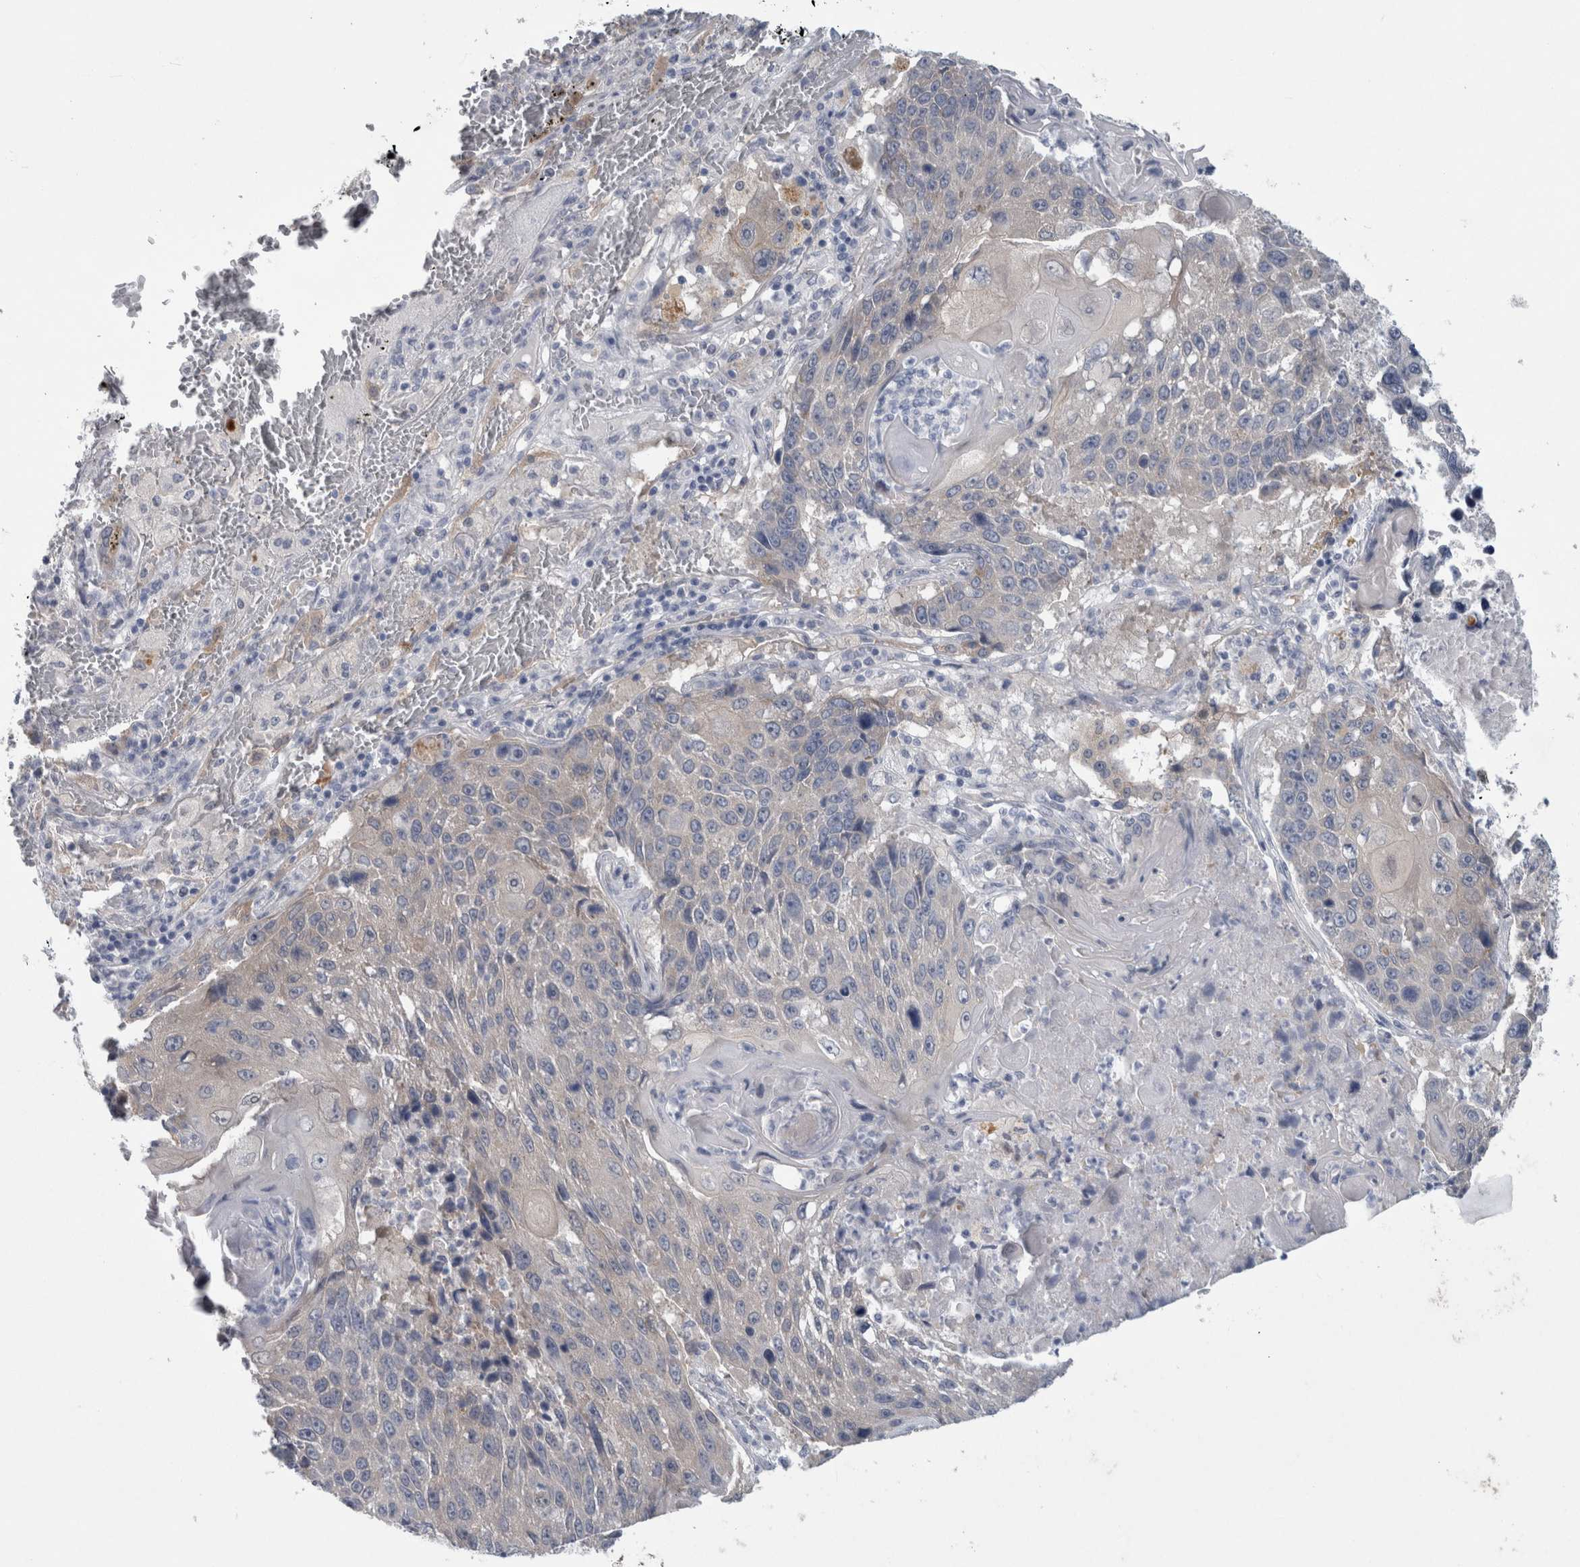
{"staining": {"intensity": "negative", "quantity": "none", "location": "none"}, "tissue": "lung cancer", "cell_type": "Tumor cells", "image_type": "cancer", "snomed": [{"axis": "morphology", "description": "Adenocarcinoma, NOS"}, {"axis": "topography", "description": "Lung"}], "caption": "An image of lung cancer (adenocarcinoma) stained for a protein demonstrates no brown staining in tumor cells.", "gene": "FAM83H", "patient": {"sex": "male", "age": 64}}